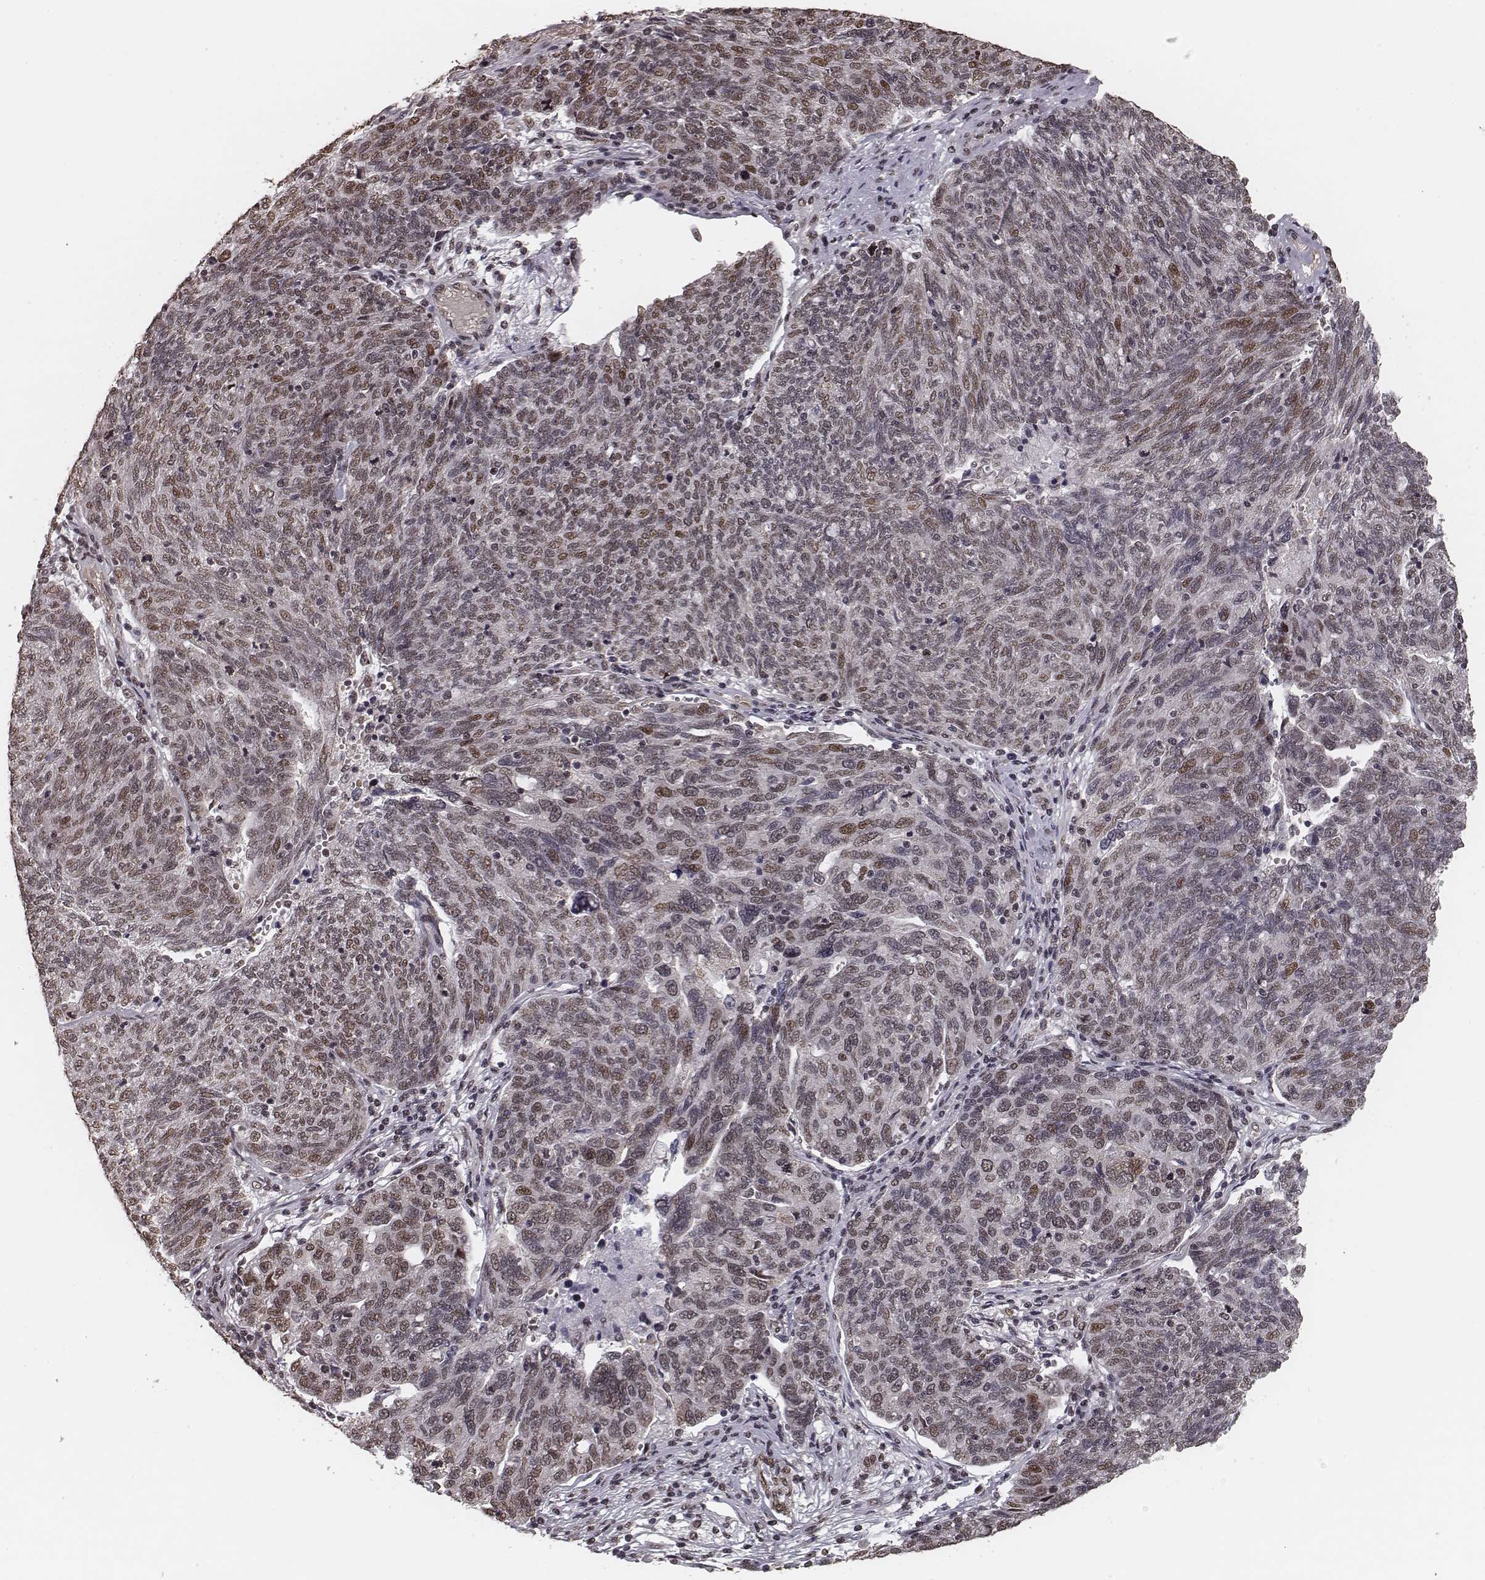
{"staining": {"intensity": "moderate", "quantity": "<25%", "location": "nuclear"}, "tissue": "ovarian cancer", "cell_type": "Tumor cells", "image_type": "cancer", "snomed": [{"axis": "morphology", "description": "Carcinoma, endometroid"}, {"axis": "topography", "description": "Ovary"}], "caption": "Ovarian endometroid carcinoma tissue reveals moderate nuclear positivity in approximately <25% of tumor cells", "gene": "HMGA2", "patient": {"sex": "female", "age": 58}}